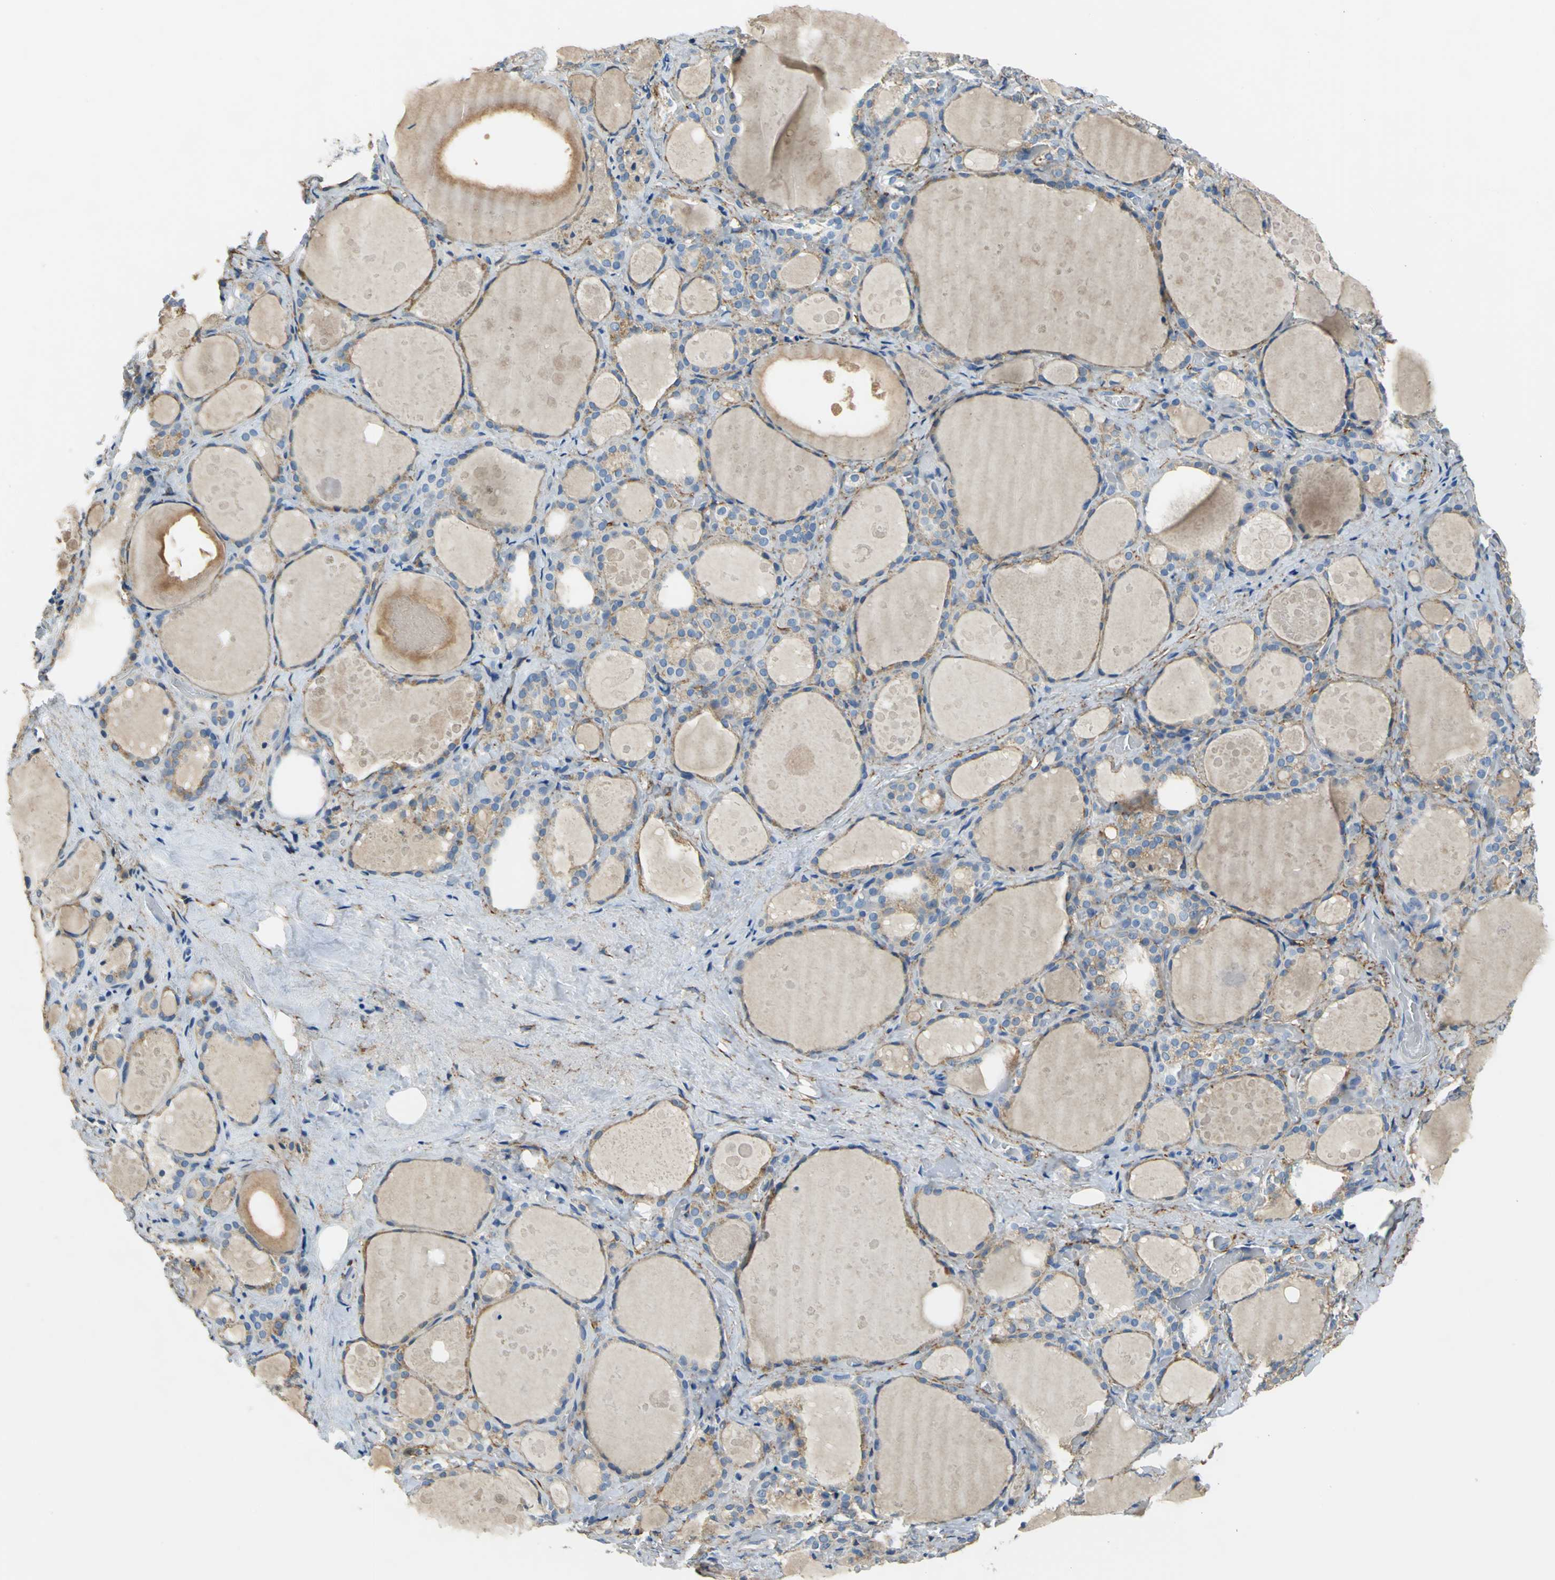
{"staining": {"intensity": "moderate", "quantity": ">75%", "location": "cytoplasmic/membranous"}, "tissue": "thyroid gland", "cell_type": "Glandular cells", "image_type": "normal", "snomed": [{"axis": "morphology", "description": "Normal tissue, NOS"}, {"axis": "topography", "description": "Thyroid gland"}], "caption": "High-power microscopy captured an IHC micrograph of benign thyroid gland, revealing moderate cytoplasmic/membranous positivity in approximately >75% of glandular cells. The protein of interest is shown in brown color, while the nuclei are stained blue.", "gene": "AKAP12", "patient": {"sex": "female", "age": 75}}